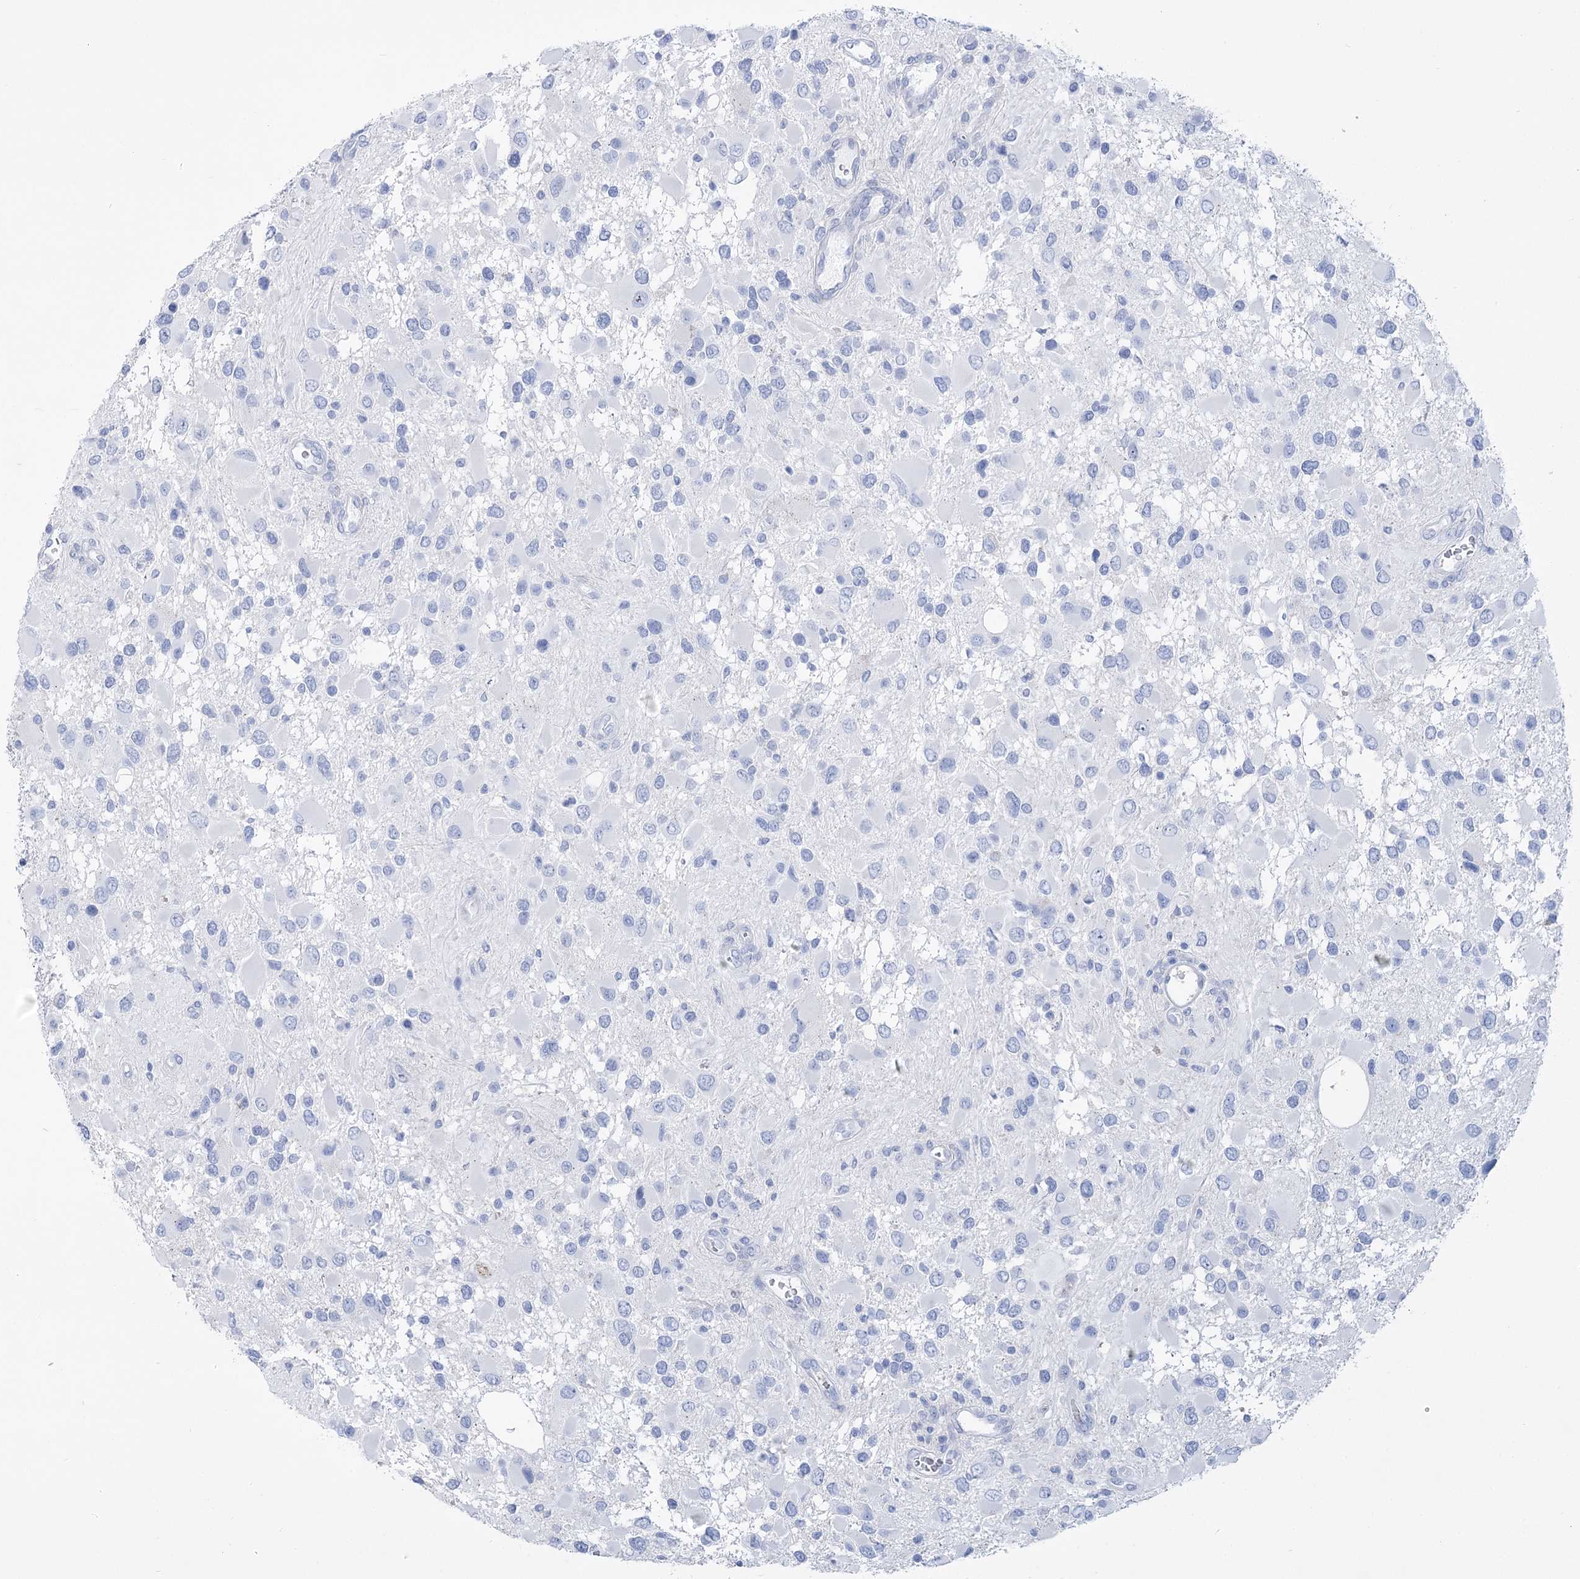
{"staining": {"intensity": "negative", "quantity": "none", "location": "none"}, "tissue": "glioma", "cell_type": "Tumor cells", "image_type": "cancer", "snomed": [{"axis": "morphology", "description": "Glioma, malignant, High grade"}, {"axis": "topography", "description": "Brain"}], "caption": "This is an IHC photomicrograph of malignant high-grade glioma. There is no staining in tumor cells.", "gene": "PCDHA1", "patient": {"sex": "male", "age": 53}}